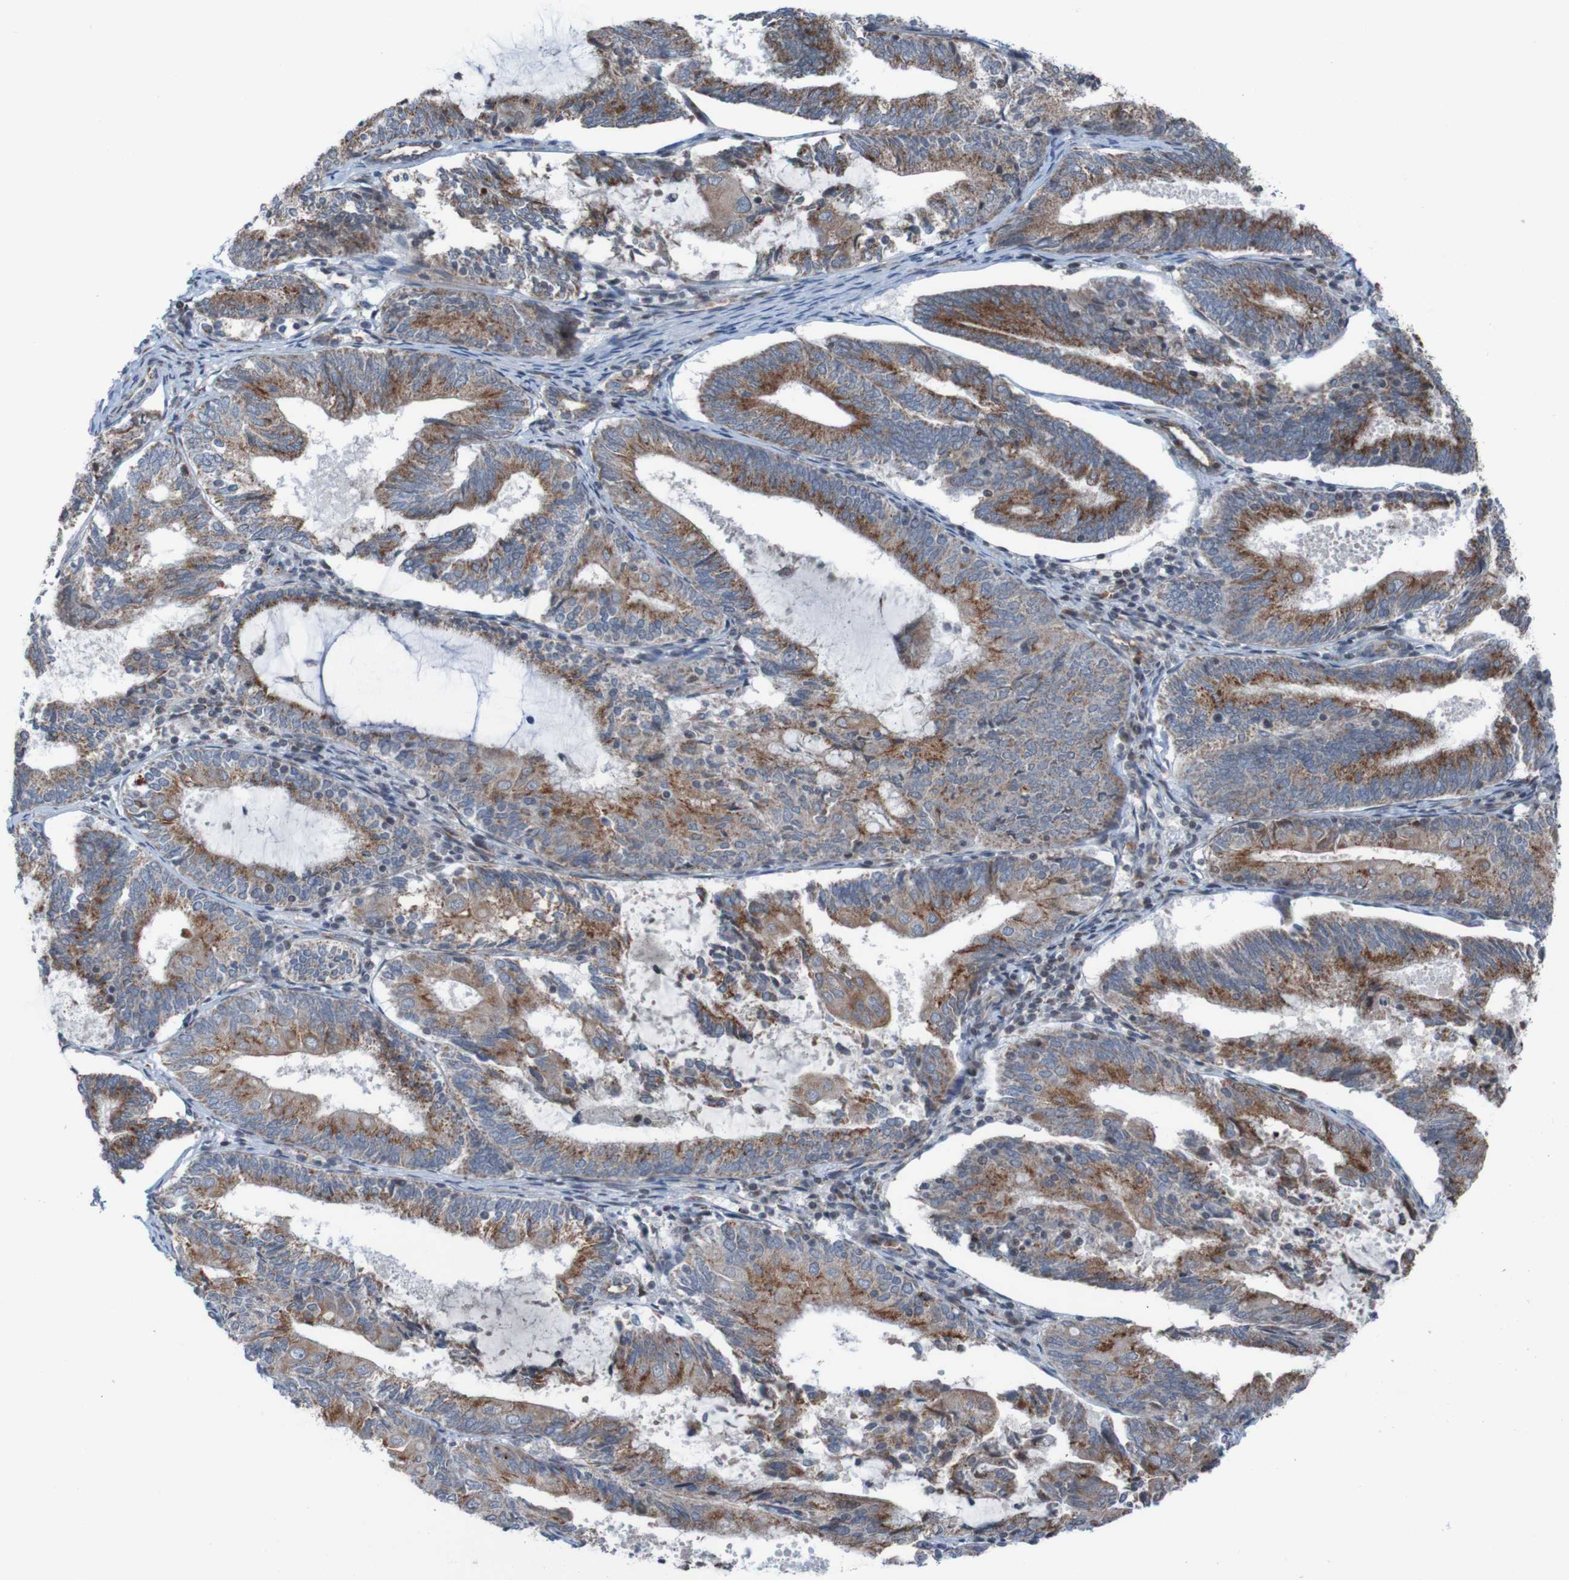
{"staining": {"intensity": "moderate", "quantity": "25%-75%", "location": "cytoplasmic/membranous"}, "tissue": "endometrial cancer", "cell_type": "Tumor cells", "image_type": "cancer", "snomed": [{"axis": "morphology", "description": "Adenocarcinoma, NOS"}, {"axis": "topography", "description": "Endometrium"}], "caption": "Immunohistochemistry (DAB (3,3'-diaminobenzidine)) staining of adenocarcinoma (endometrial) demonstrates moderate cytoplasmic/membranous protein expression in approximately 25%-75% of tumor cells. The staining was performed using DAB, with brown indicating positive protein expression. Nuclei are stained blue with hematoxylin.", "gene": "UNG", "patient": {"sex": "female", "age": 81}}